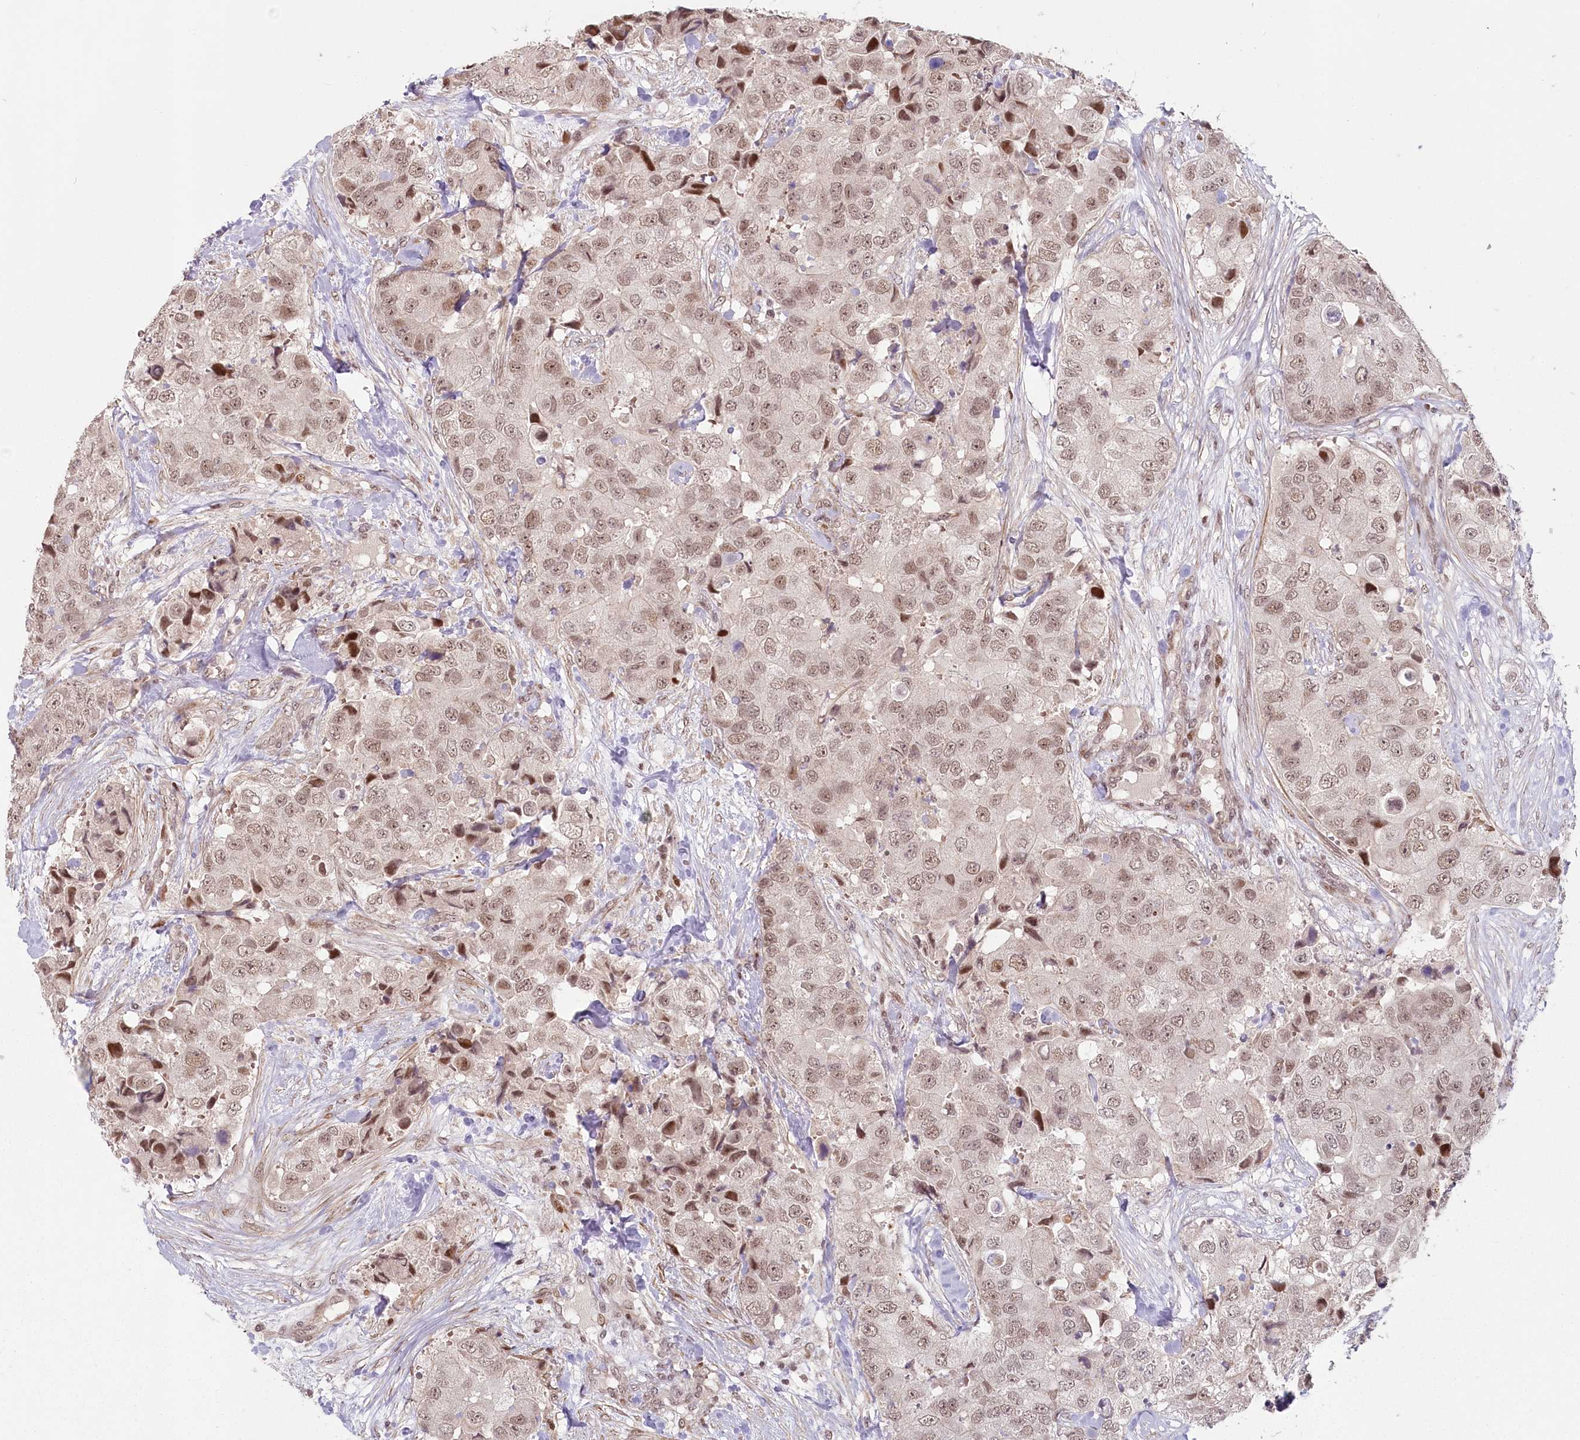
{"staining": {"intensity": "moderate", "quantity": ">75%", "location": "nuclear"}, "tissue": "breast cancer", "cell_type": "Tumor cells", "image_type": "cancer", "snomed": [{"axis": "morphology", "description": "Duct carcinoma"}, {"axis": "topography", "description": "Breast"}], "caption": "There is medium levels of moderate nuclear staining in tumor cells of breast infiltrating ductal carcinoma, as demonstrated by immunohistochemical staining (brown color).", "gene": "FAM204A", "patient": {"sex": "female", "age": 62}}